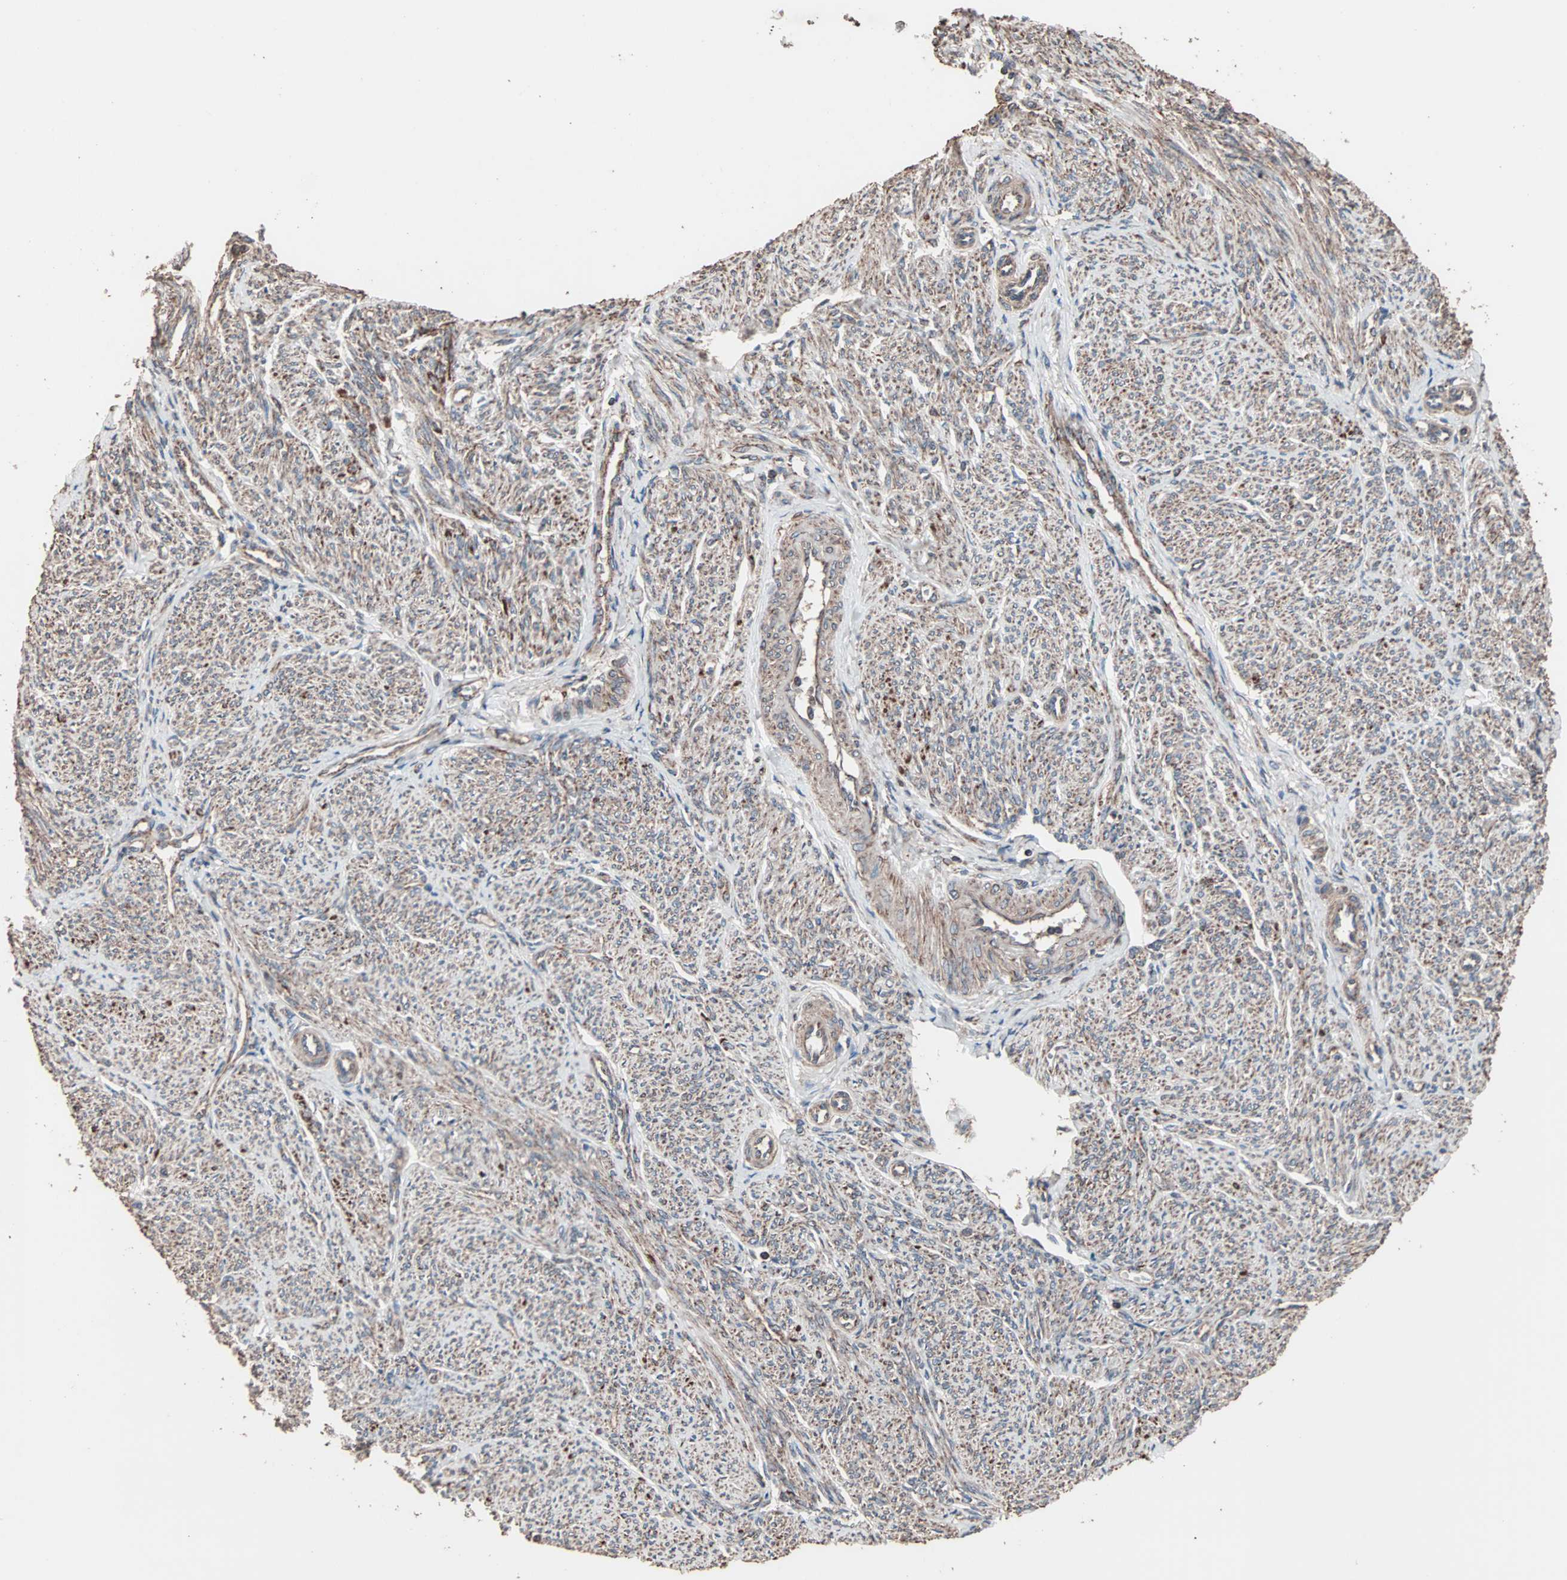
{"staining": {"intensity": "moderate", "quantity": ">75%", "location": "cytoplasmic/membranous"}, "tissue": "smooth muscle", "cell_type": "Smooth muscle cells", "image_type": "normal", "snomed": [{"axis": "morphology", "description": "Normal tissue, NOS"}, {"axis": "topography", "description": "Smooth muscle"}], "caption": "Immunohistochemistry photomicrograph of benign smooth muscle stained for a protein (brown), which displays medium levels of moderate cytoplasmic/membranous positivity in approximately >75% of smooth muscle cells.", "gene": "MRPL2", "patient": {"sex": "female", "age": 65}}